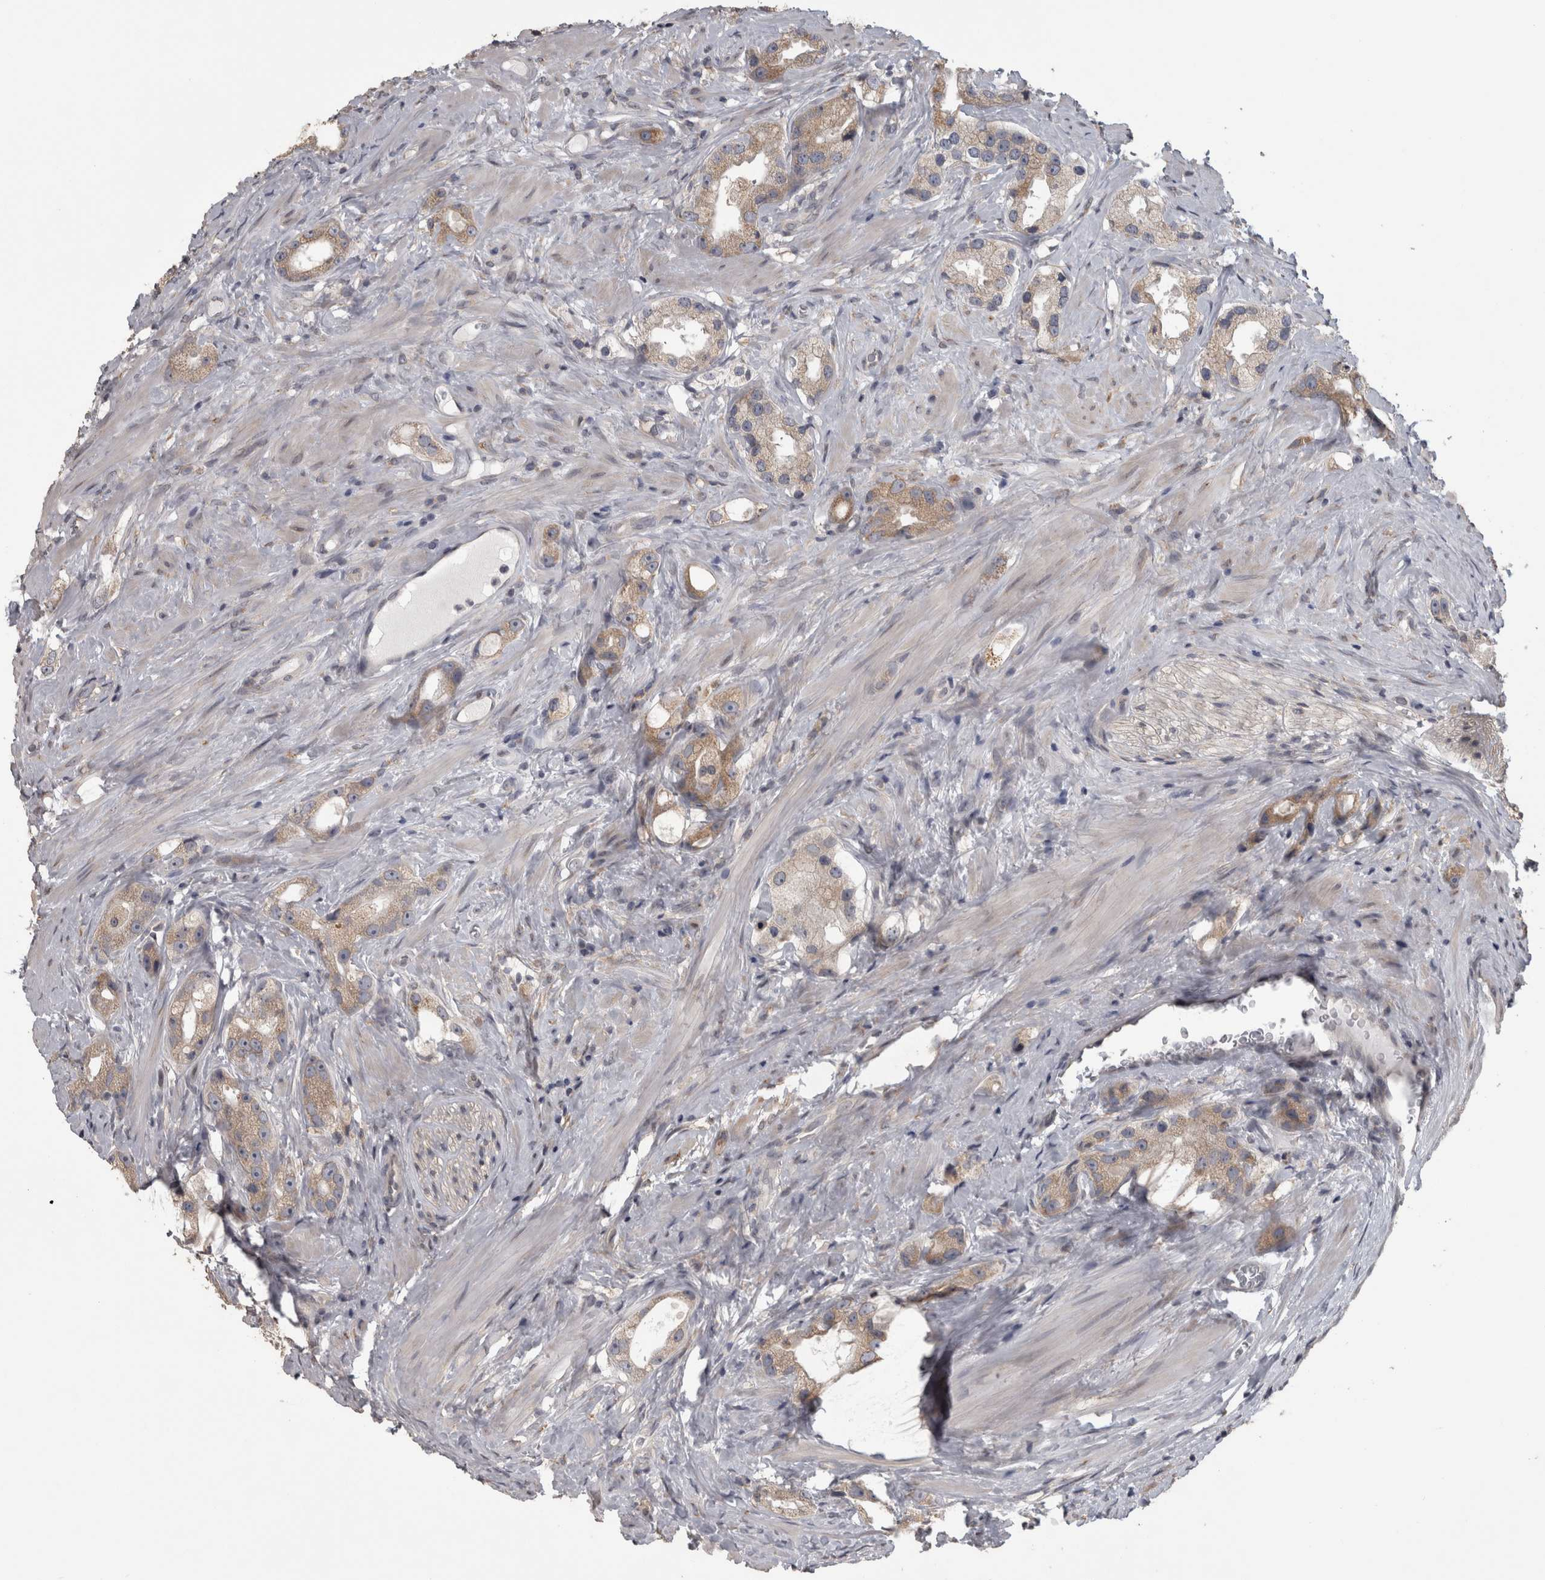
{"staining": {"intensity": "weak", "quantity": ">75%", "location": "cytoplasmic/membranous"}, "tissue": "prostate cancer", "cell_type": "Tumor cells", "image_type": "cancer", "snomed": [{"axis": "morphology", "description": "Adenocarcinoma, High grade"}, {"axis": "topography", "description": "Prostate"}], "caption": "Prostate cancer stained for a protein (brown) reveals weak cytoplasmic/membranous positive staining in approximately >75% of tumor cells.", "gene": "RAB29", "patient": {"sex": "male", "age": 63}}